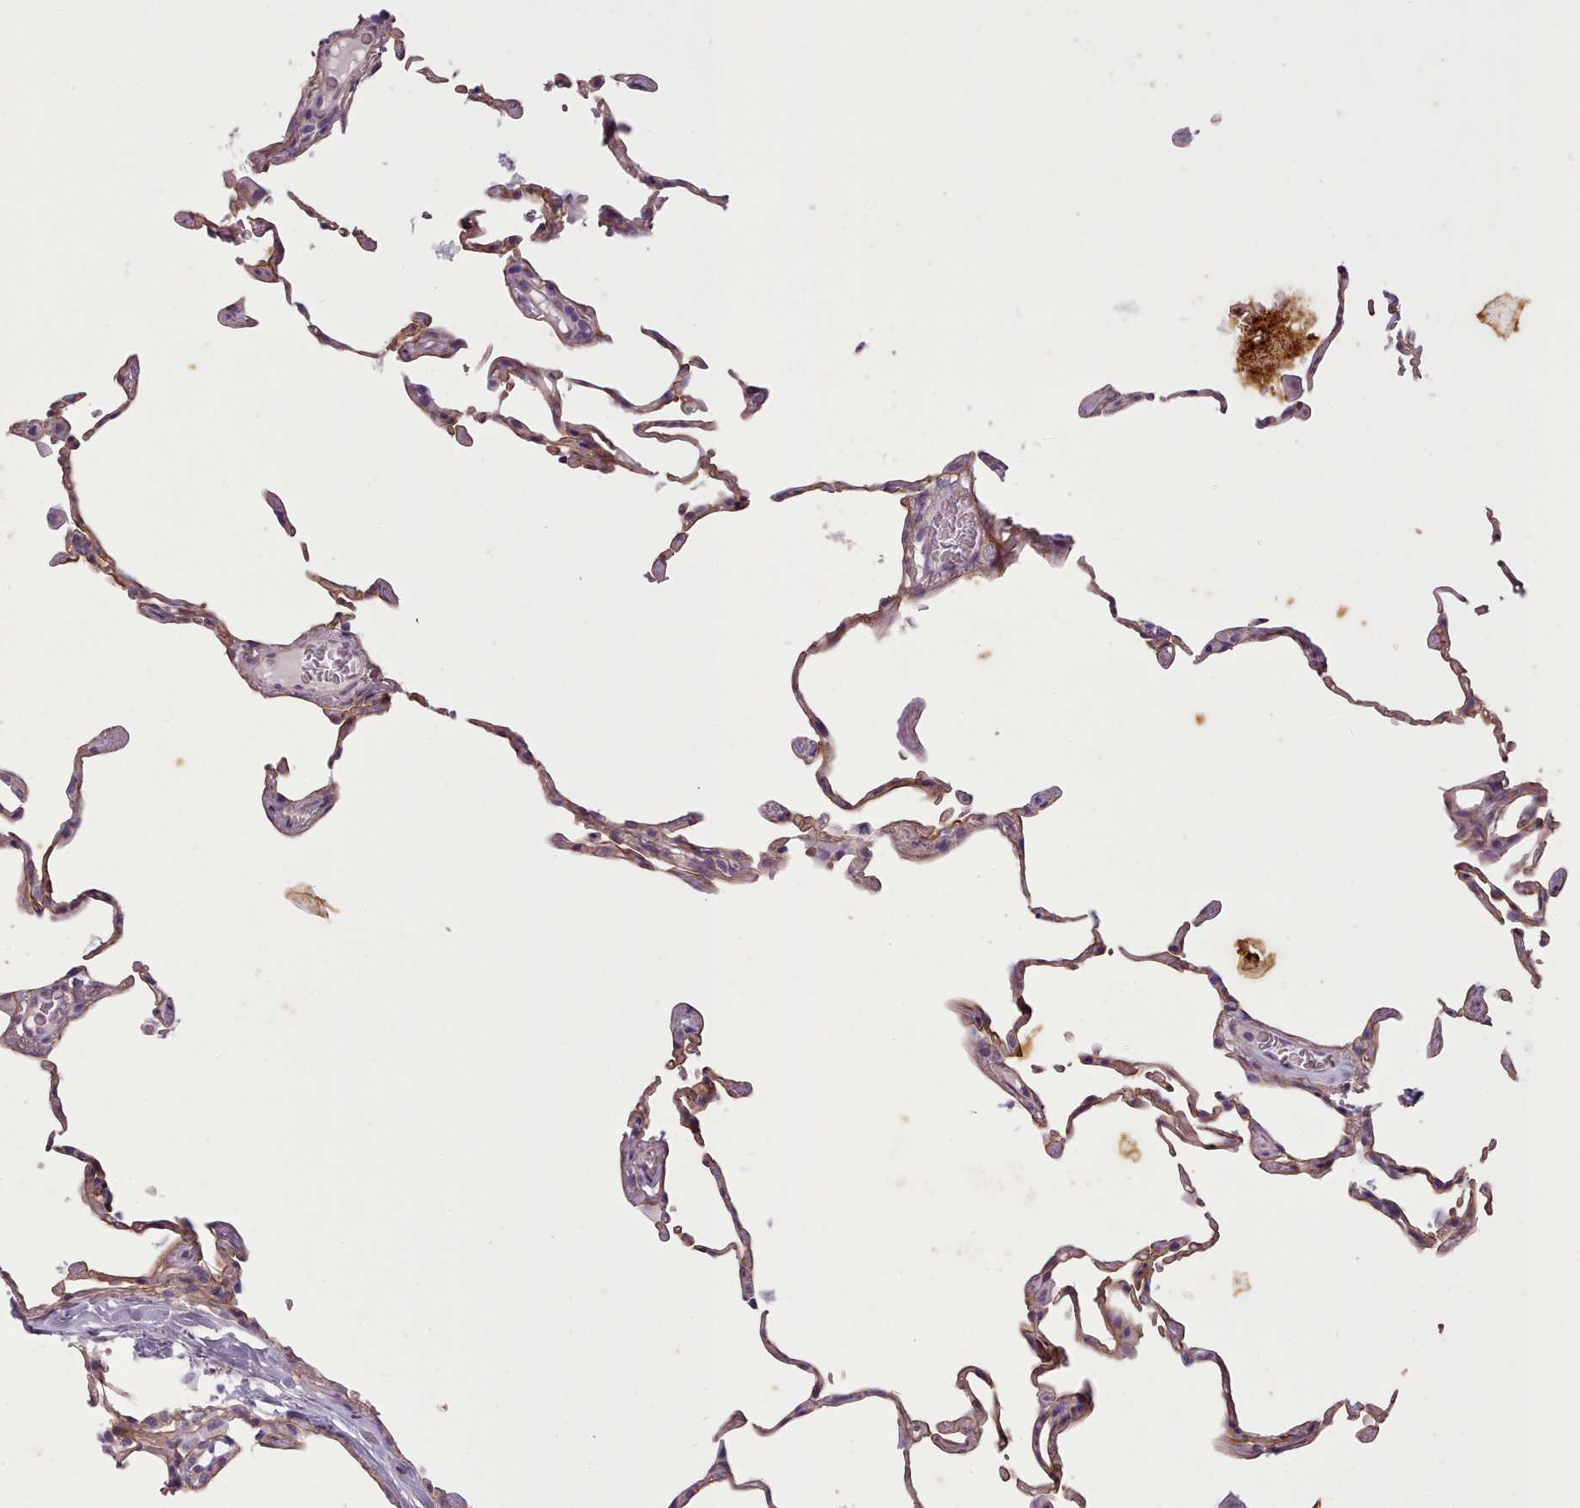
{"staining": {"intensity": "weak", "quantity": "<25%", "location": "cytoplasmic/membranous"}, "tissue": "lung", "cell_type": "Alveolar cells", "image_type": "normal", "snomed": [{"axis": "morphology", "description": "Normal tissue, NOS"}, {"axis": "topography", "description": "Lung"}], "caption": "This is an immunohistochemistry (IHC) photomicrograph of unremarkable lung. There is no staining in alveolar cells.", "gene": "PLD4", "patient": {"sex": "female", "age": 57}}